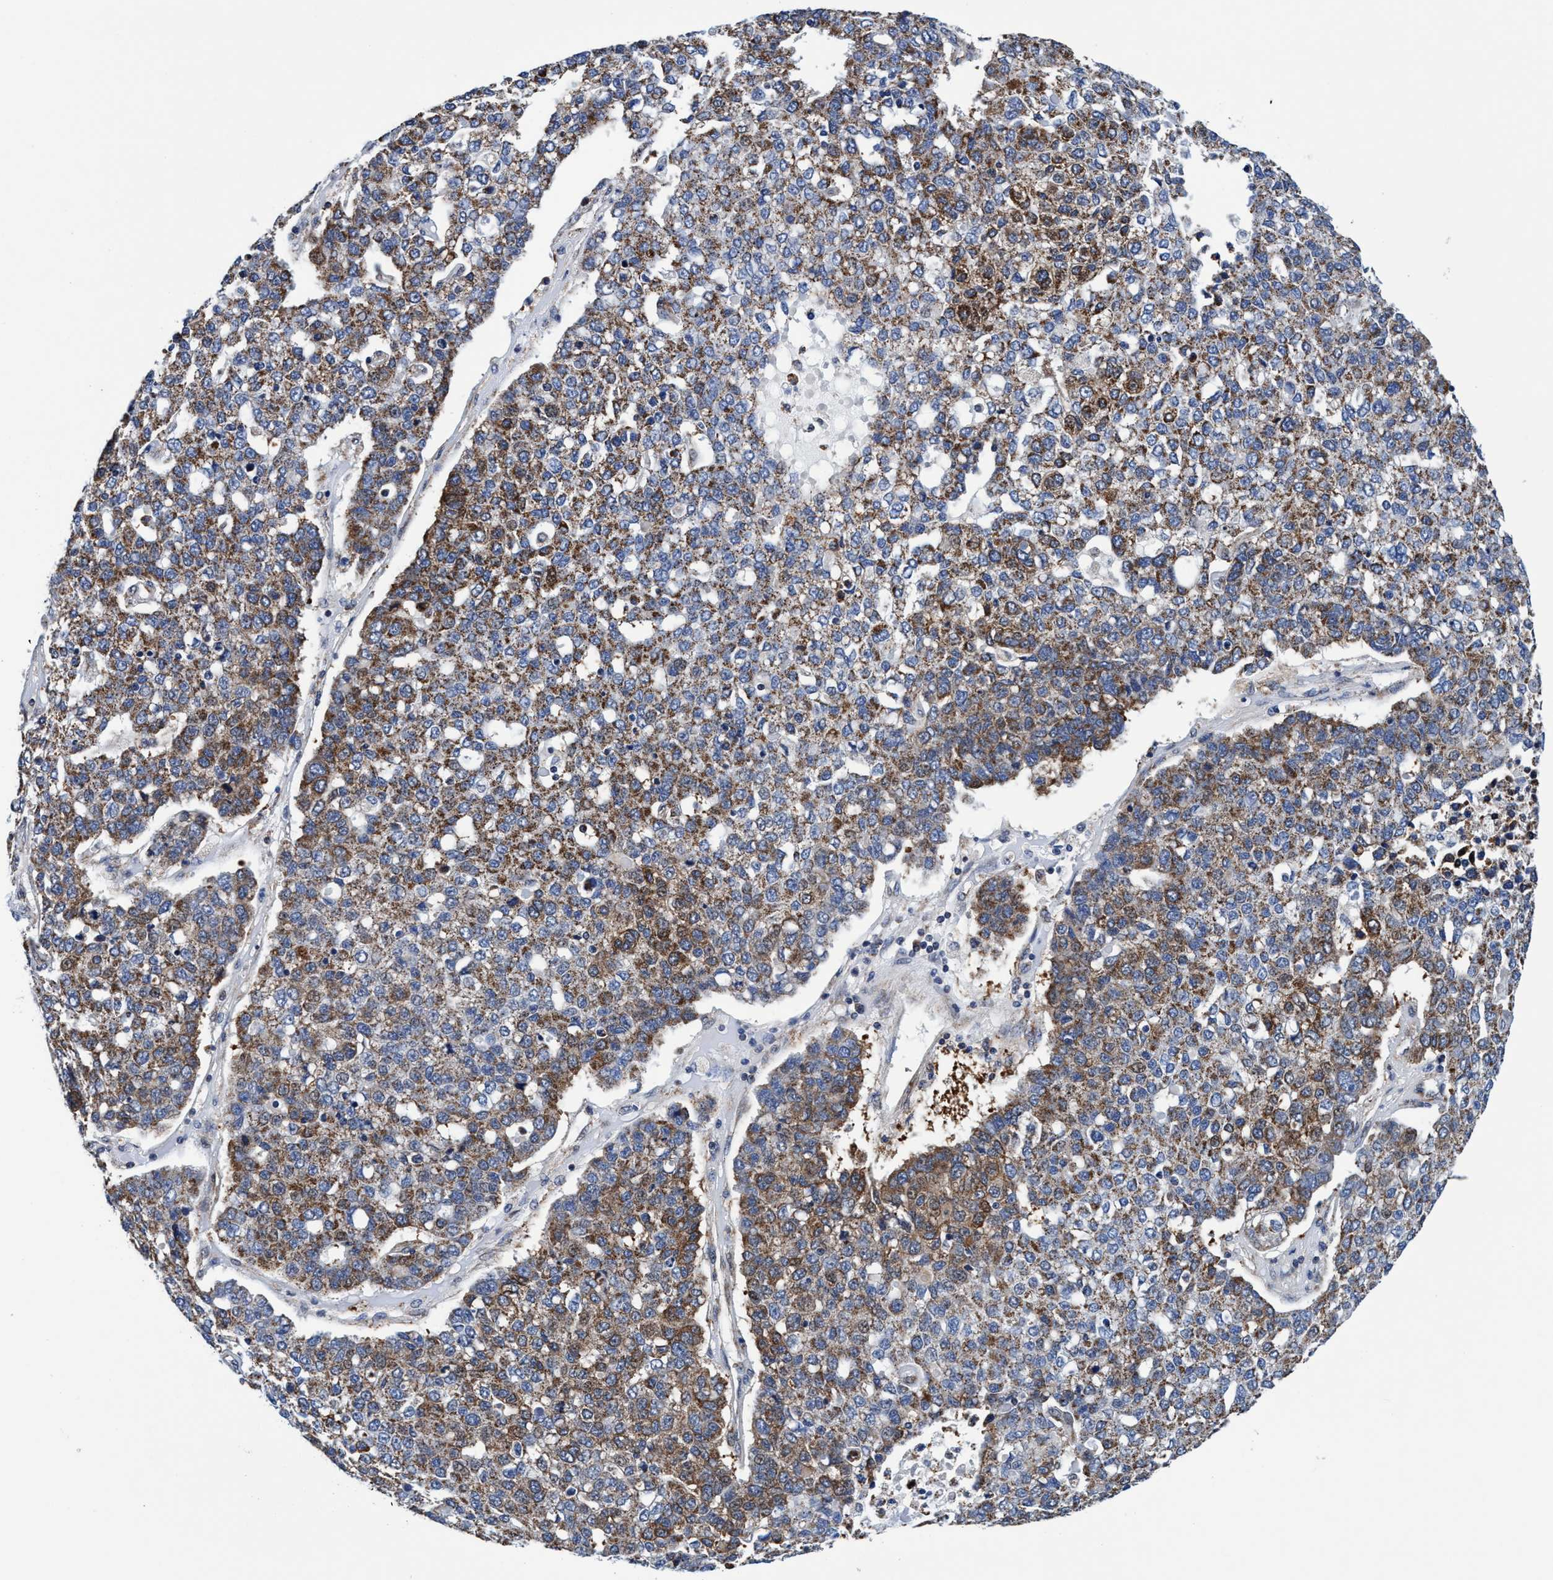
{"staining": {"intensity": "moderate", "quantity": "25%-75%", "location": "cytoplasmic/membranous"}, "tissue": "pancreatic cancer", "cell_type": "Tumor cells", "image_type": "cancer", "snomed": [{"axis": "morphology", "description": "Adenocarcinoma, NOS"}, {"axis": "topography", "description": "Pancreas"}], "caption": "IHC photomicrograph of human pancreatic cancer (adenocarcinoma) stained for a protein (brown), which demonstrates medium levels of moderate cytoplasmic/membranous expression in about 25%-75% of tumor cells.", "gene": "AGAP2", "patient": {"sex": "female", "age": 61}}